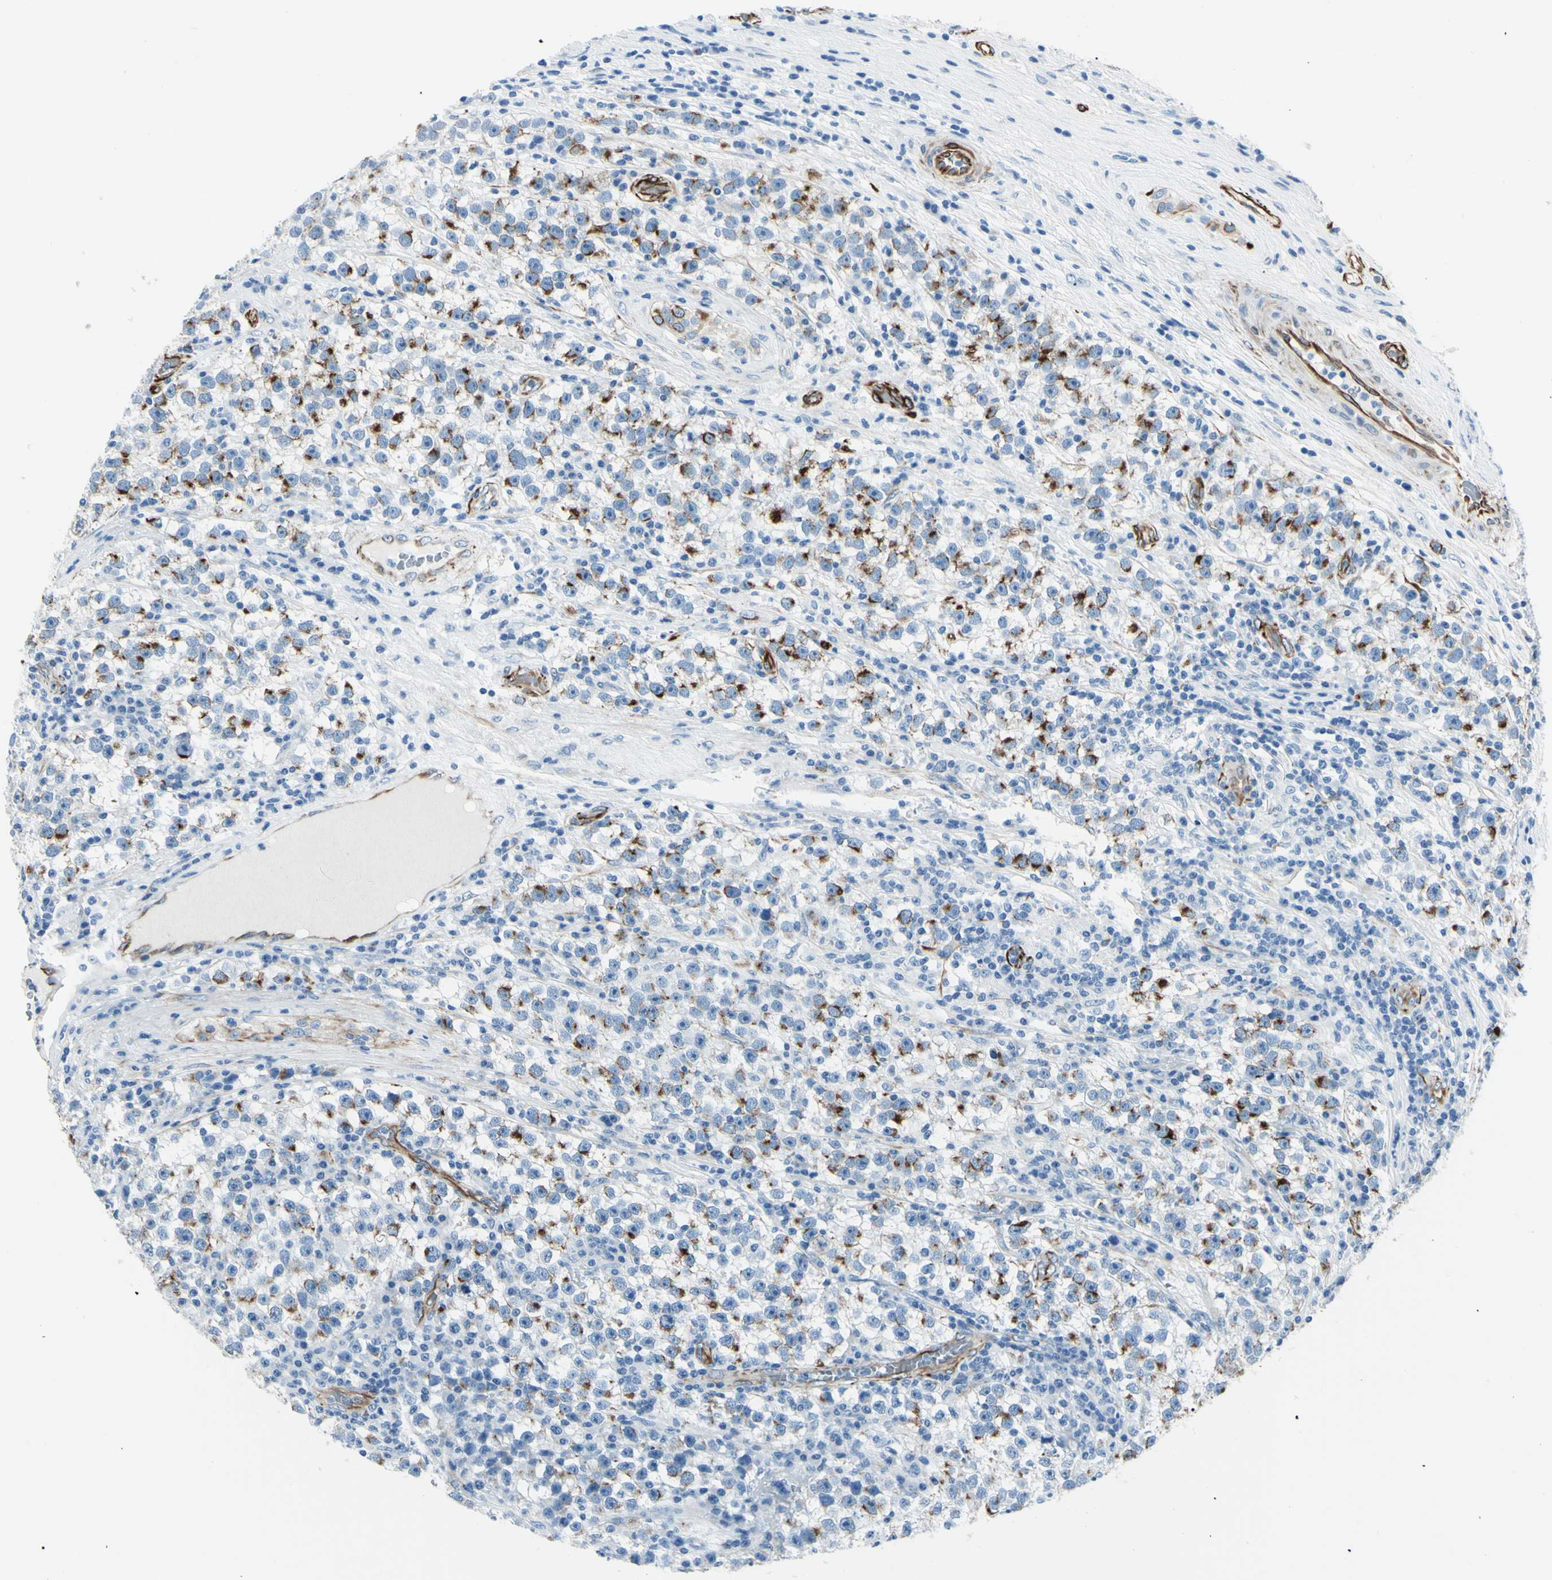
{"staining": {"intensity": "negative", "quantity": "none", "location": "none"}, "tissue": "testis cancer", "cell_type": "Tumor cells", "image_type": "cancer", "snomed": [{"axis": "morphology", "description": "Seminoma, NOS"}, {"axis": "topography", "description": "Testis"}], "caption": "IHC histopathology image of human testis cancer stained for a protein (brown), which demonstrates no positivity in tumor cells.", "gene": "PTH2R", "patient": {"sex": "male", "age": 22}}